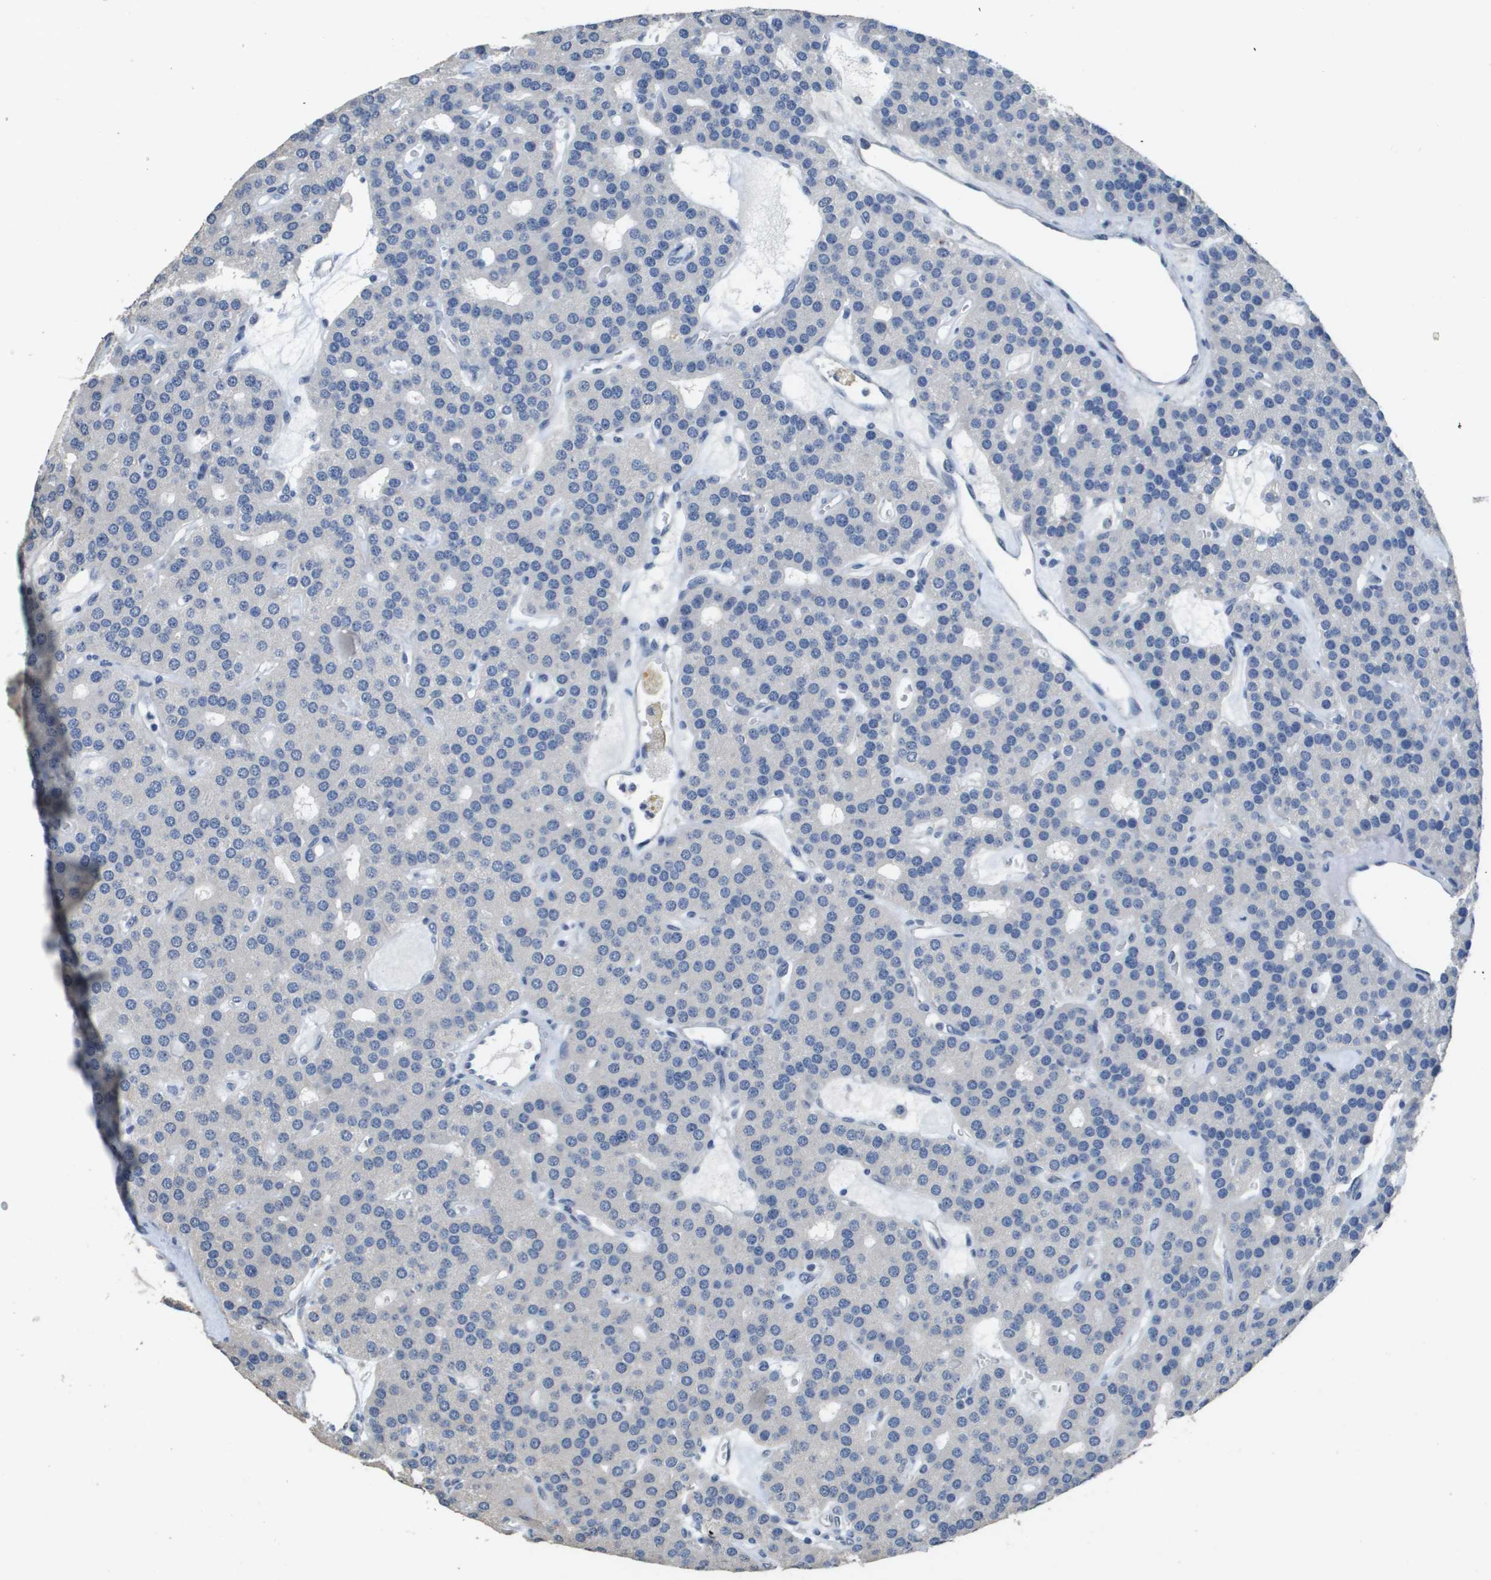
{"staining": {"intensity": "negative", "quantity": "none", "location": "none"}, "tissue": "parathyroid gland", "cell_type": "Glandular cells", "image_type": "normal", "snomed": [{"axis": "morphology", "description": "Normal tissue, NOS"}, {"axis": "morphology", "description": "Adenoma, NOS"}, {"axis": "topography", "description": "Parathyroid gland"}], "caption": "Immunohistochemical staining of normal human parathyroid gland exhibits no significant expression in glandular cells. (DAB immunohistochemistry with hematoxylin counter stain).", "gene": "MT3", "patient": {"sex": "female", "age": 86}}